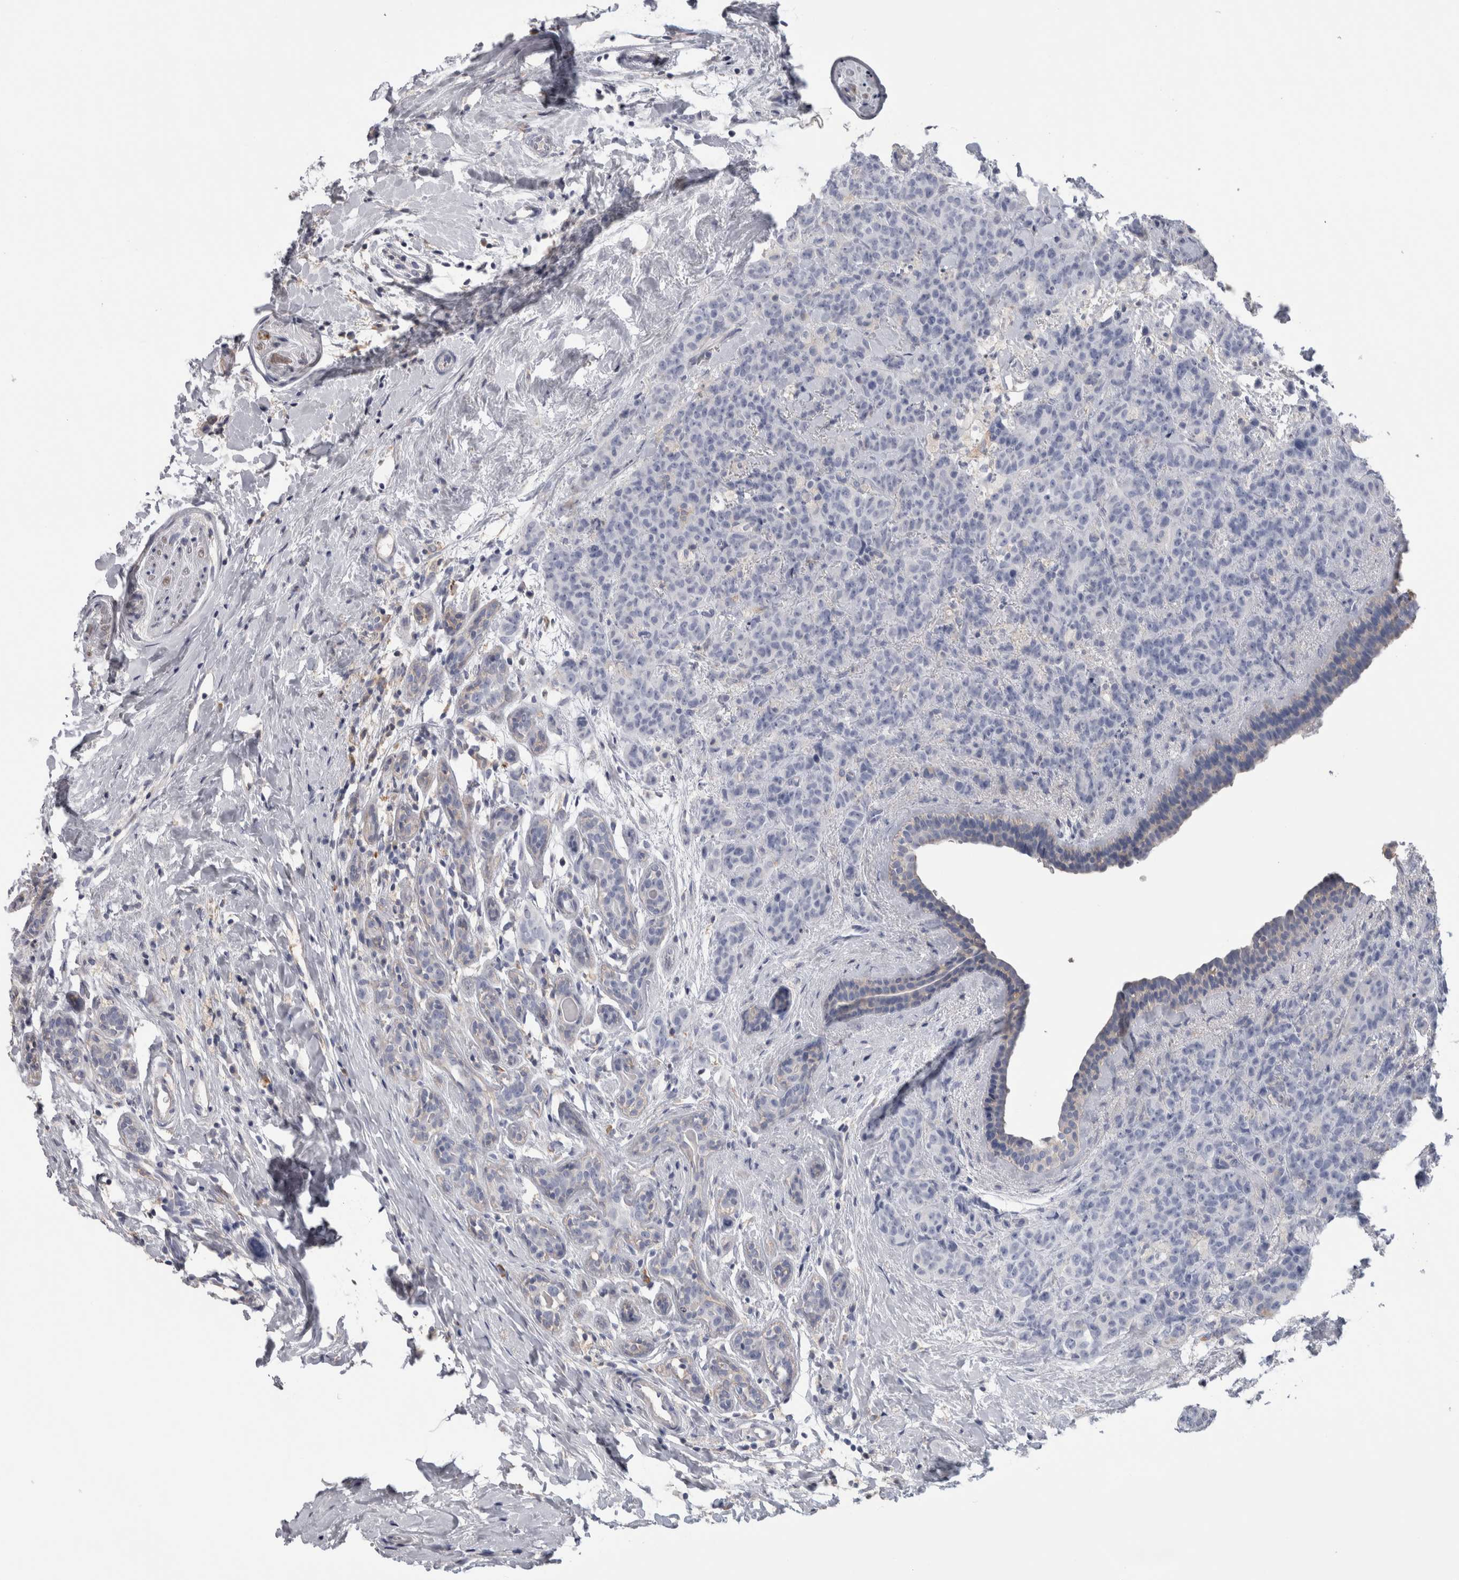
{"staining": {"intensity": "negative", "quantity": "none", "location": "none"}, "tissue": "breast cancer", "cell_type": "Tumor cells", "image_type": "cancer", "snomed": [{"axis": "morphology", "description": "Normal tissue, NOS"}, {"axis": "morphology", "description": "Duct carcinoma"}, {"axis": "topography", "description": "Breast"}], "caption": "Micrograph shows no significant protein positivity in tumor cells of breast intraductal carcinoma.", "gene": "SCRN1", "patient": {"sex": "female", "age": 40}}